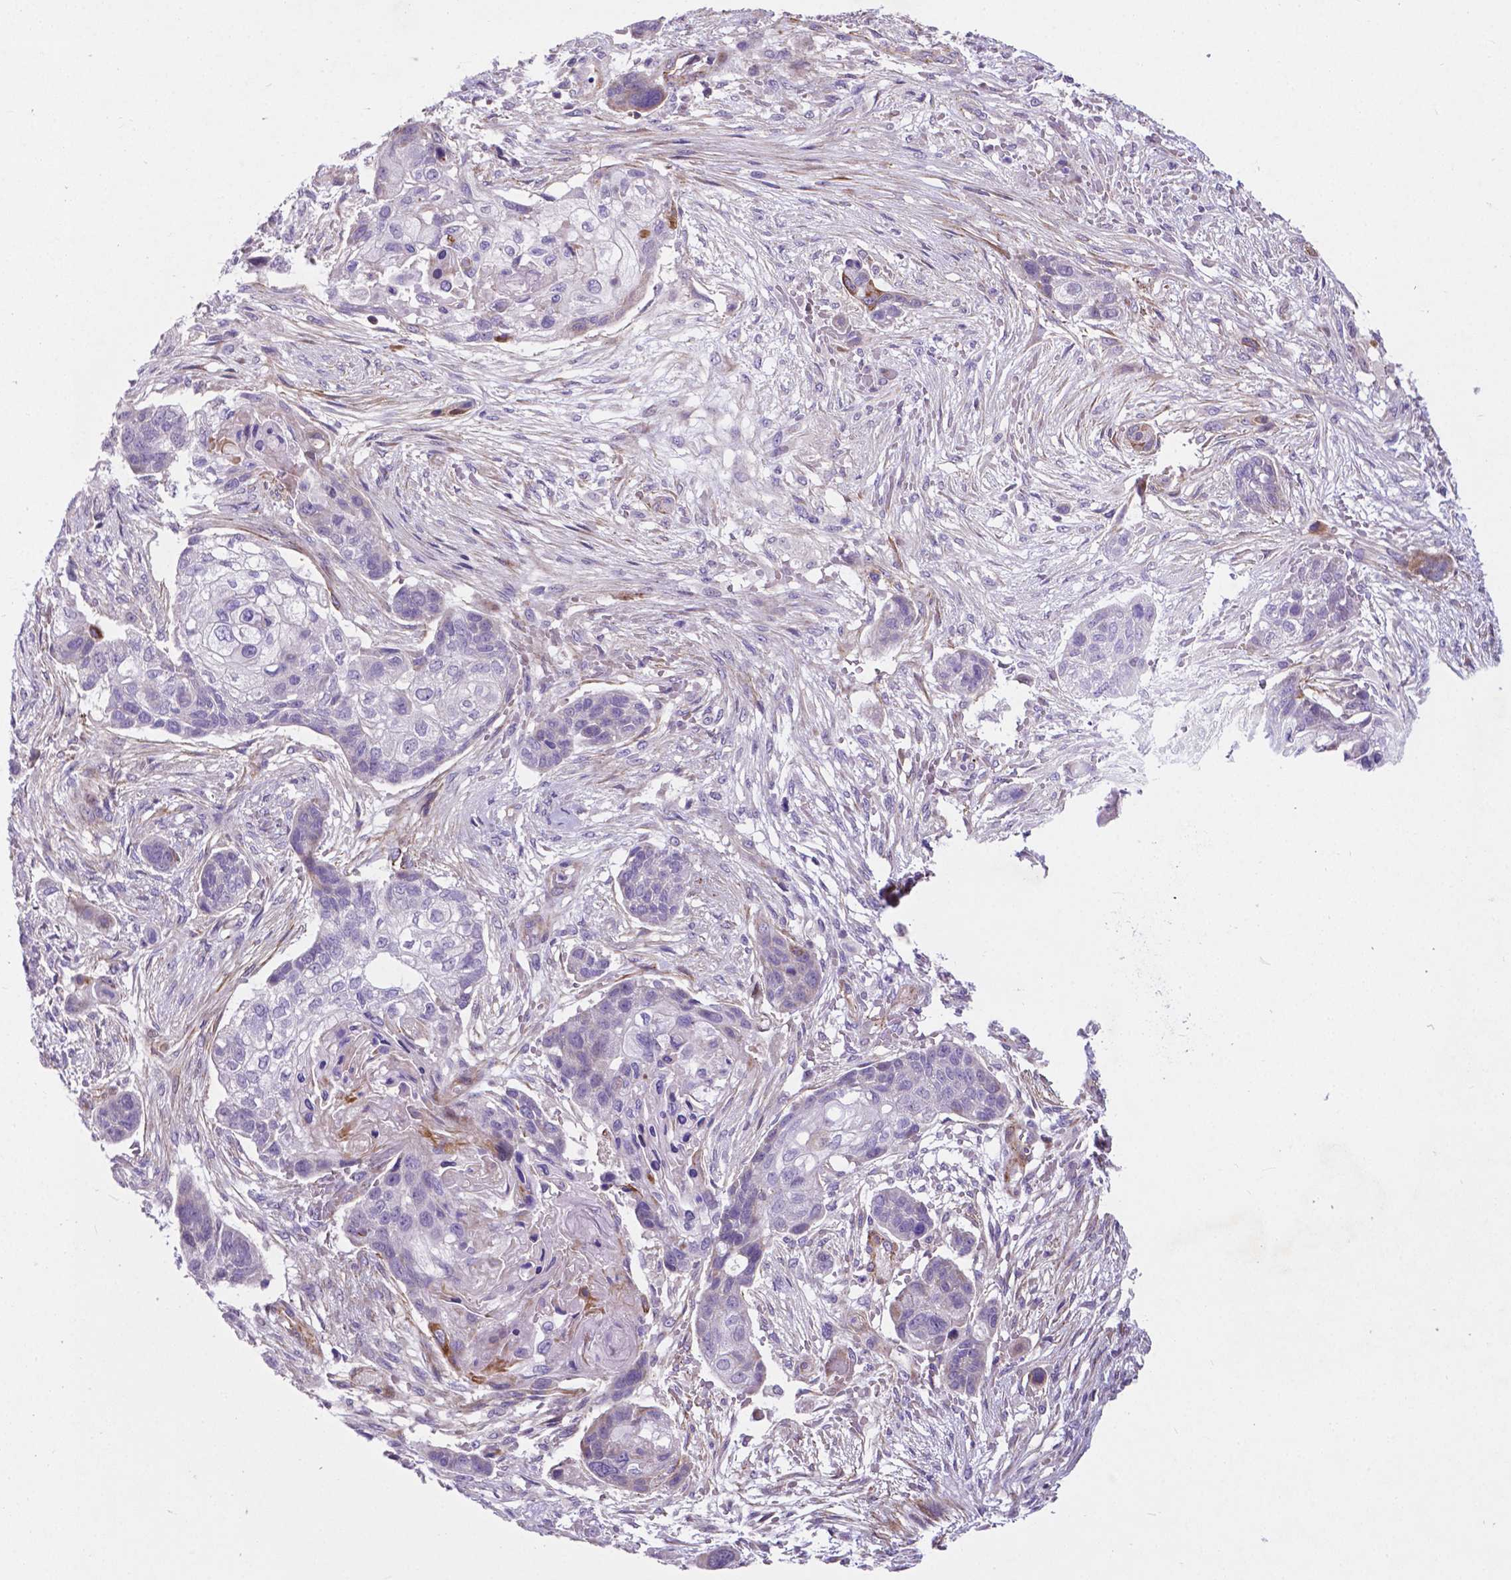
{"staining": {"intensity": "negative", "quantity": "none", "location": "none"}, "tissue": "lung cancer", "cell_type": "Tumor cells", "image_type": "cancer", "snomed": [{"axis": "morphology", "description": "Squamous cell carcinoma, NOS"}, {"axis": "topography", "description": "Lung"}], "caption": "Human lung cancer (squamous cell carcinoma) stained for a protein using IHC demonstrates no staining in tumor cells.", "gene": "PFKFB4", "patient": {"sex": "male", "age": 69}}